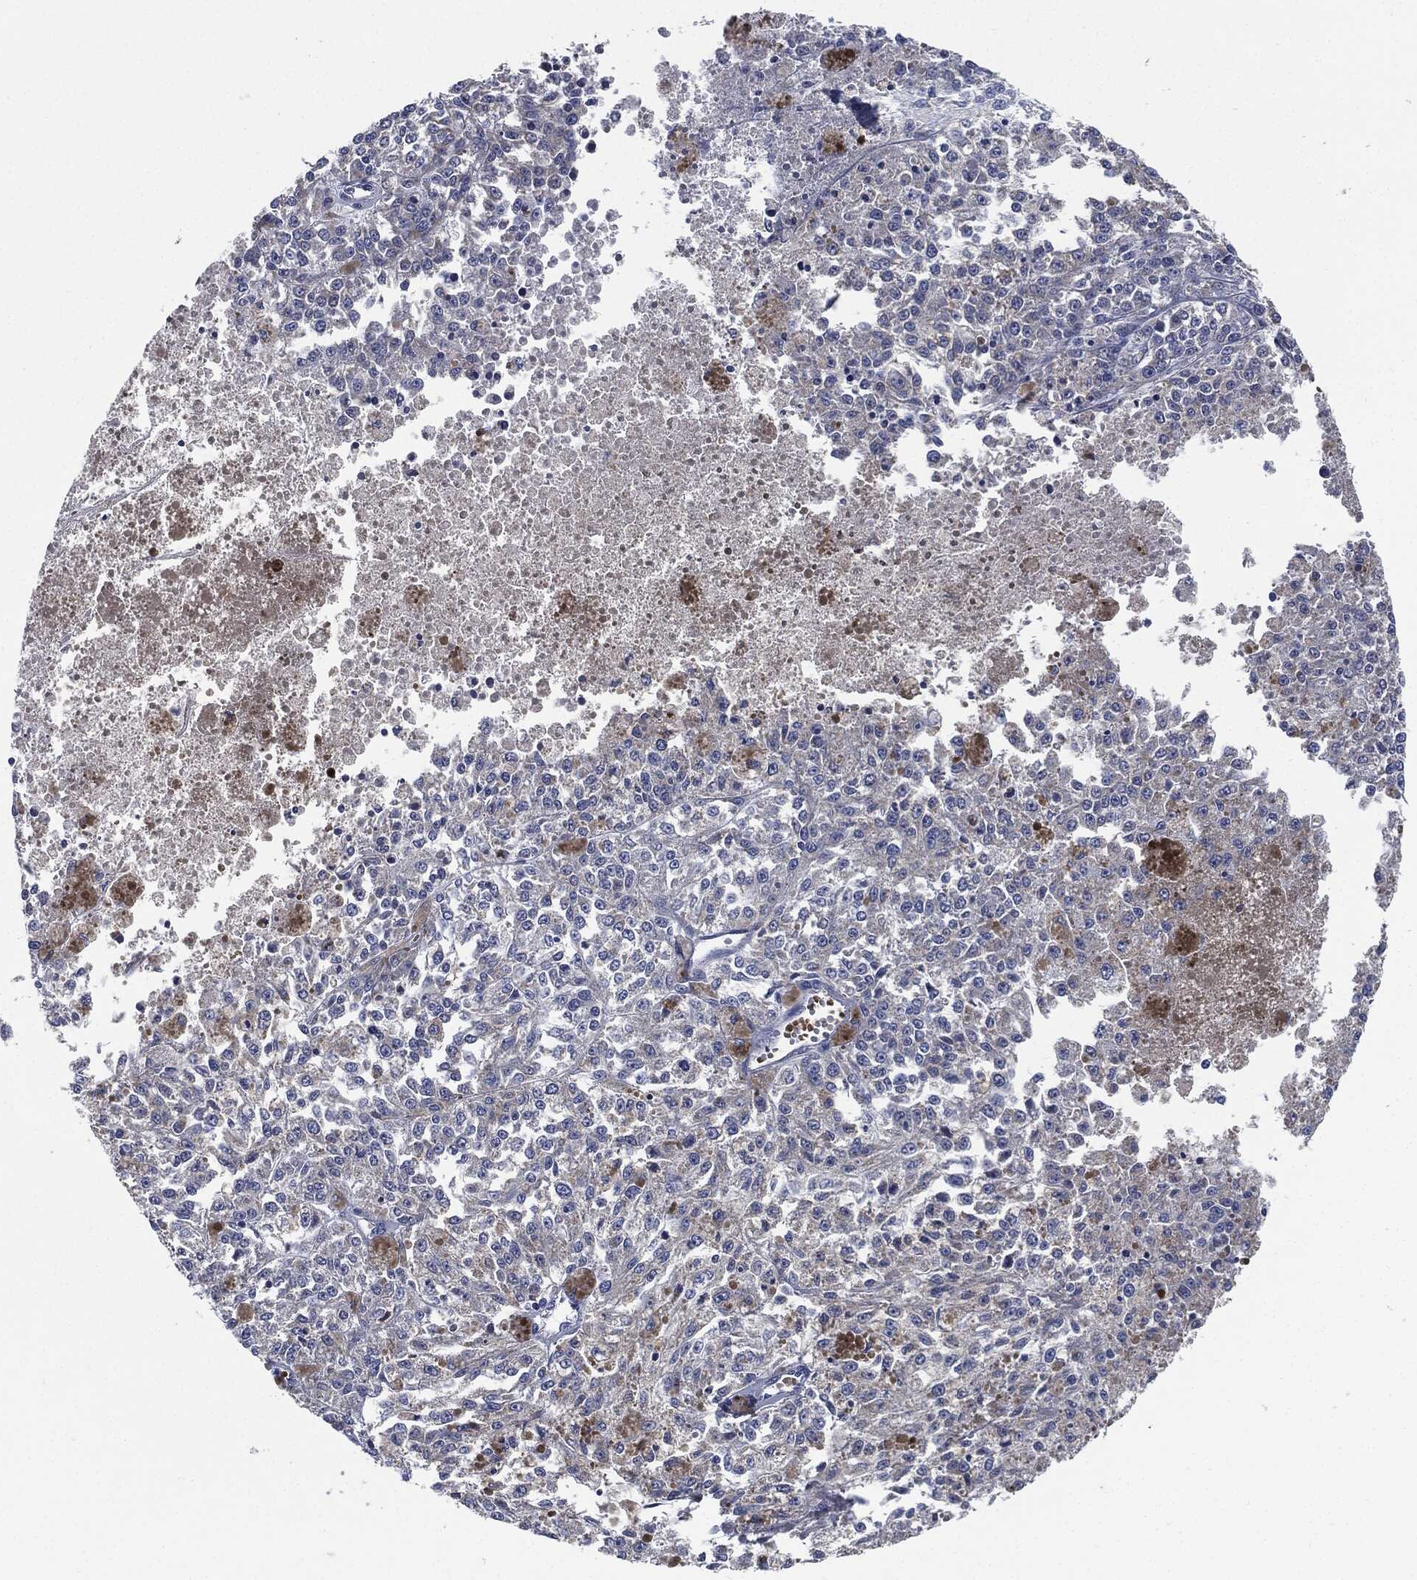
{"staining": {"intensity": "negative", "quantity": "none", "location": "none"}, "tissue": "melanoma", "cell_type": "Tumor cells", "image_type": "cancer", "snomed": [{"axis": "morphology", "description": "Malignant melanoma, Metastatic site"}, {"axis": "topography", "description": "Lymph node"}], "caption": "This is an immunohistochemistry (IHC) image of melanoma. There is no positivity in tumor cells.", "gene": "SIGLEC9", "patient": {"sex": "female", "age": 64}}